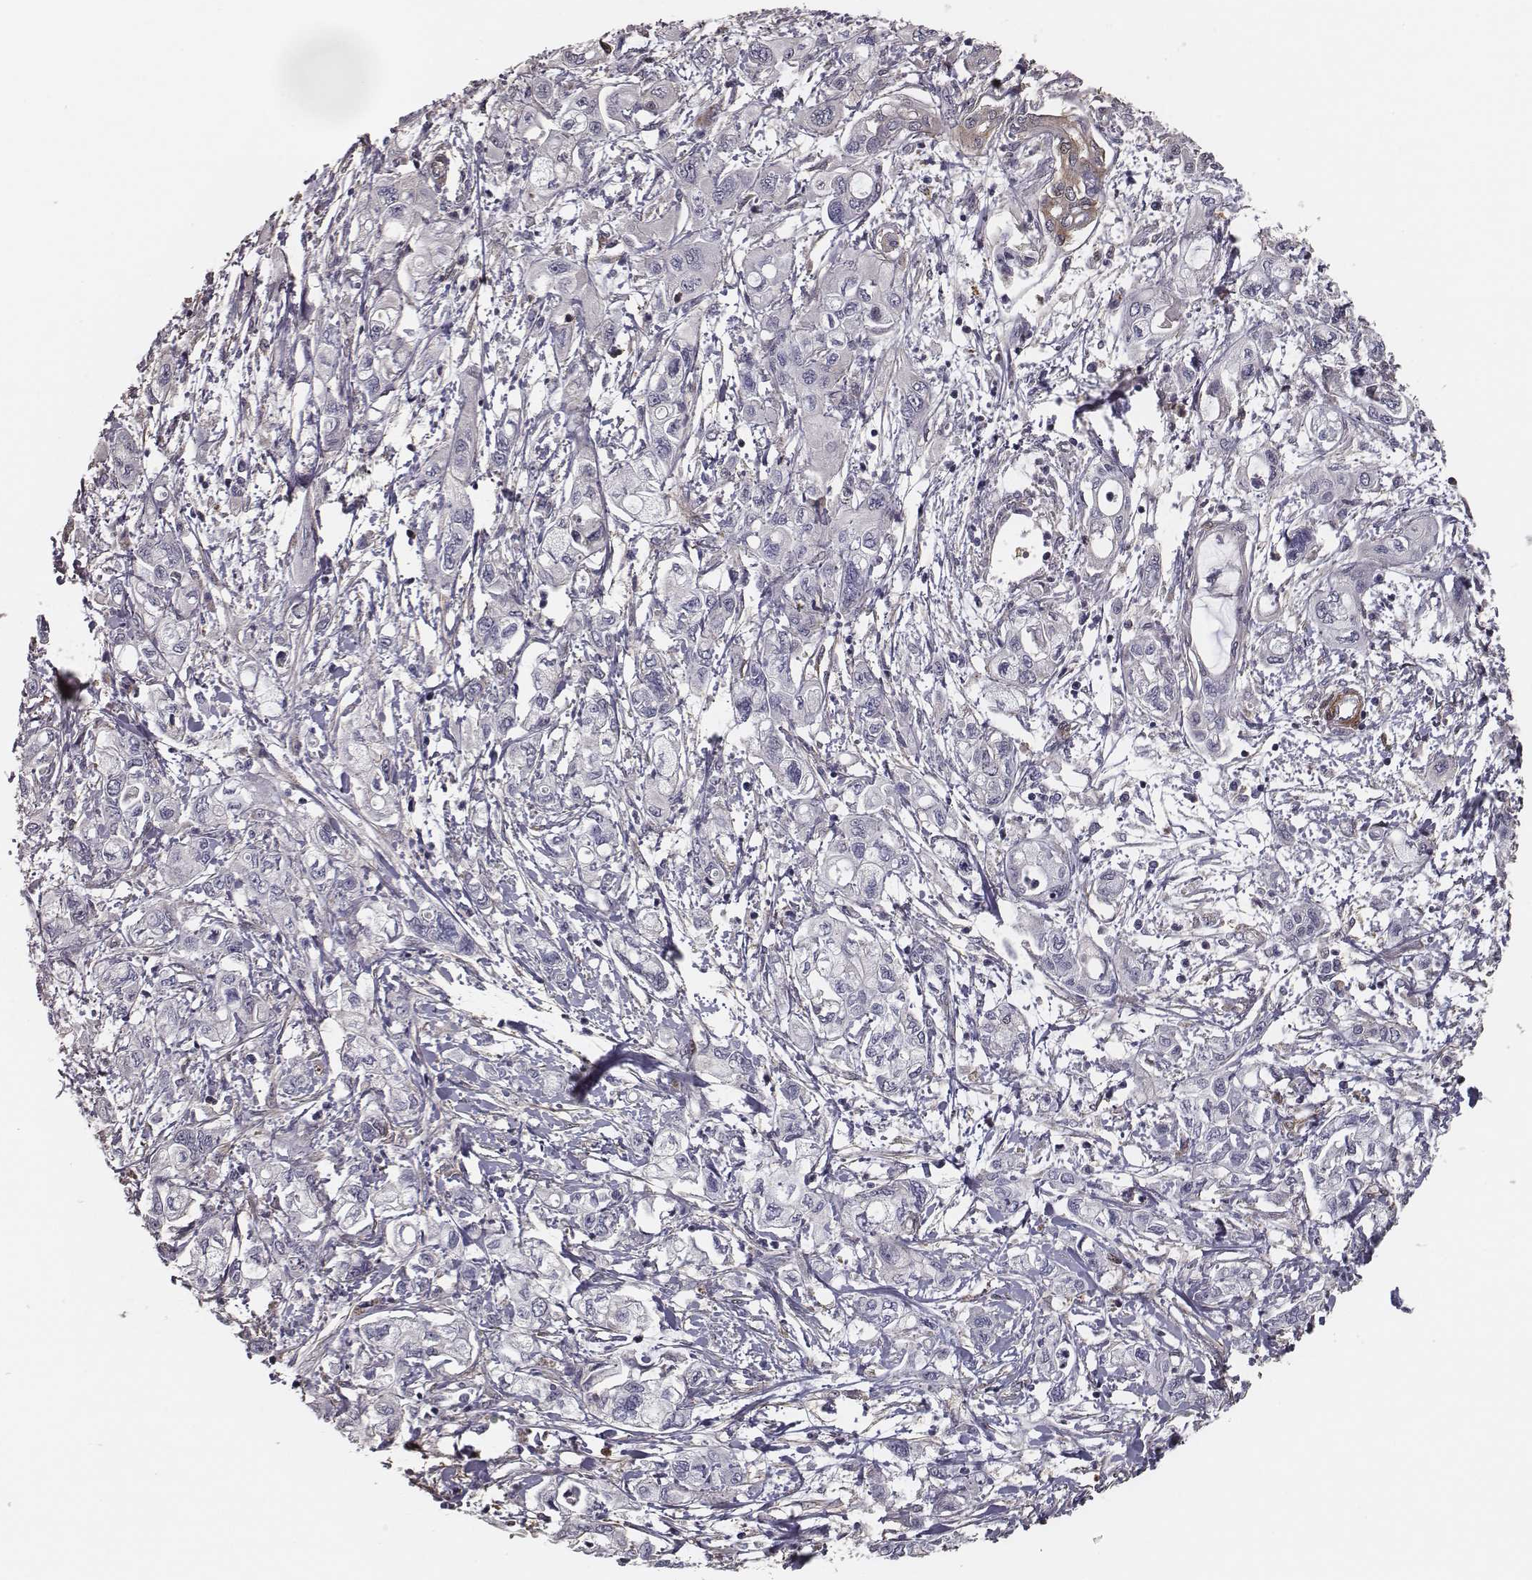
{"staining": {"intensity": "negative", "quantity": "none", "location": "none"}, "tissue": "pancreatic cancer", "cell_type": "Tumor cells", "image_type": "cancer", "snomed": [{"axis": "morphology", "description": "Adenocarcinoma, NOS"}, {"axis": "topography", "description": "Pancreas"}], "caption": "This is an immunohistochemistry micrograph of human pancreatic cancer (adenocarcinoma). There is no expression in tumor cells.", "gene": "ISYNA1", "patient": {"sex": "male", "age": 54}}